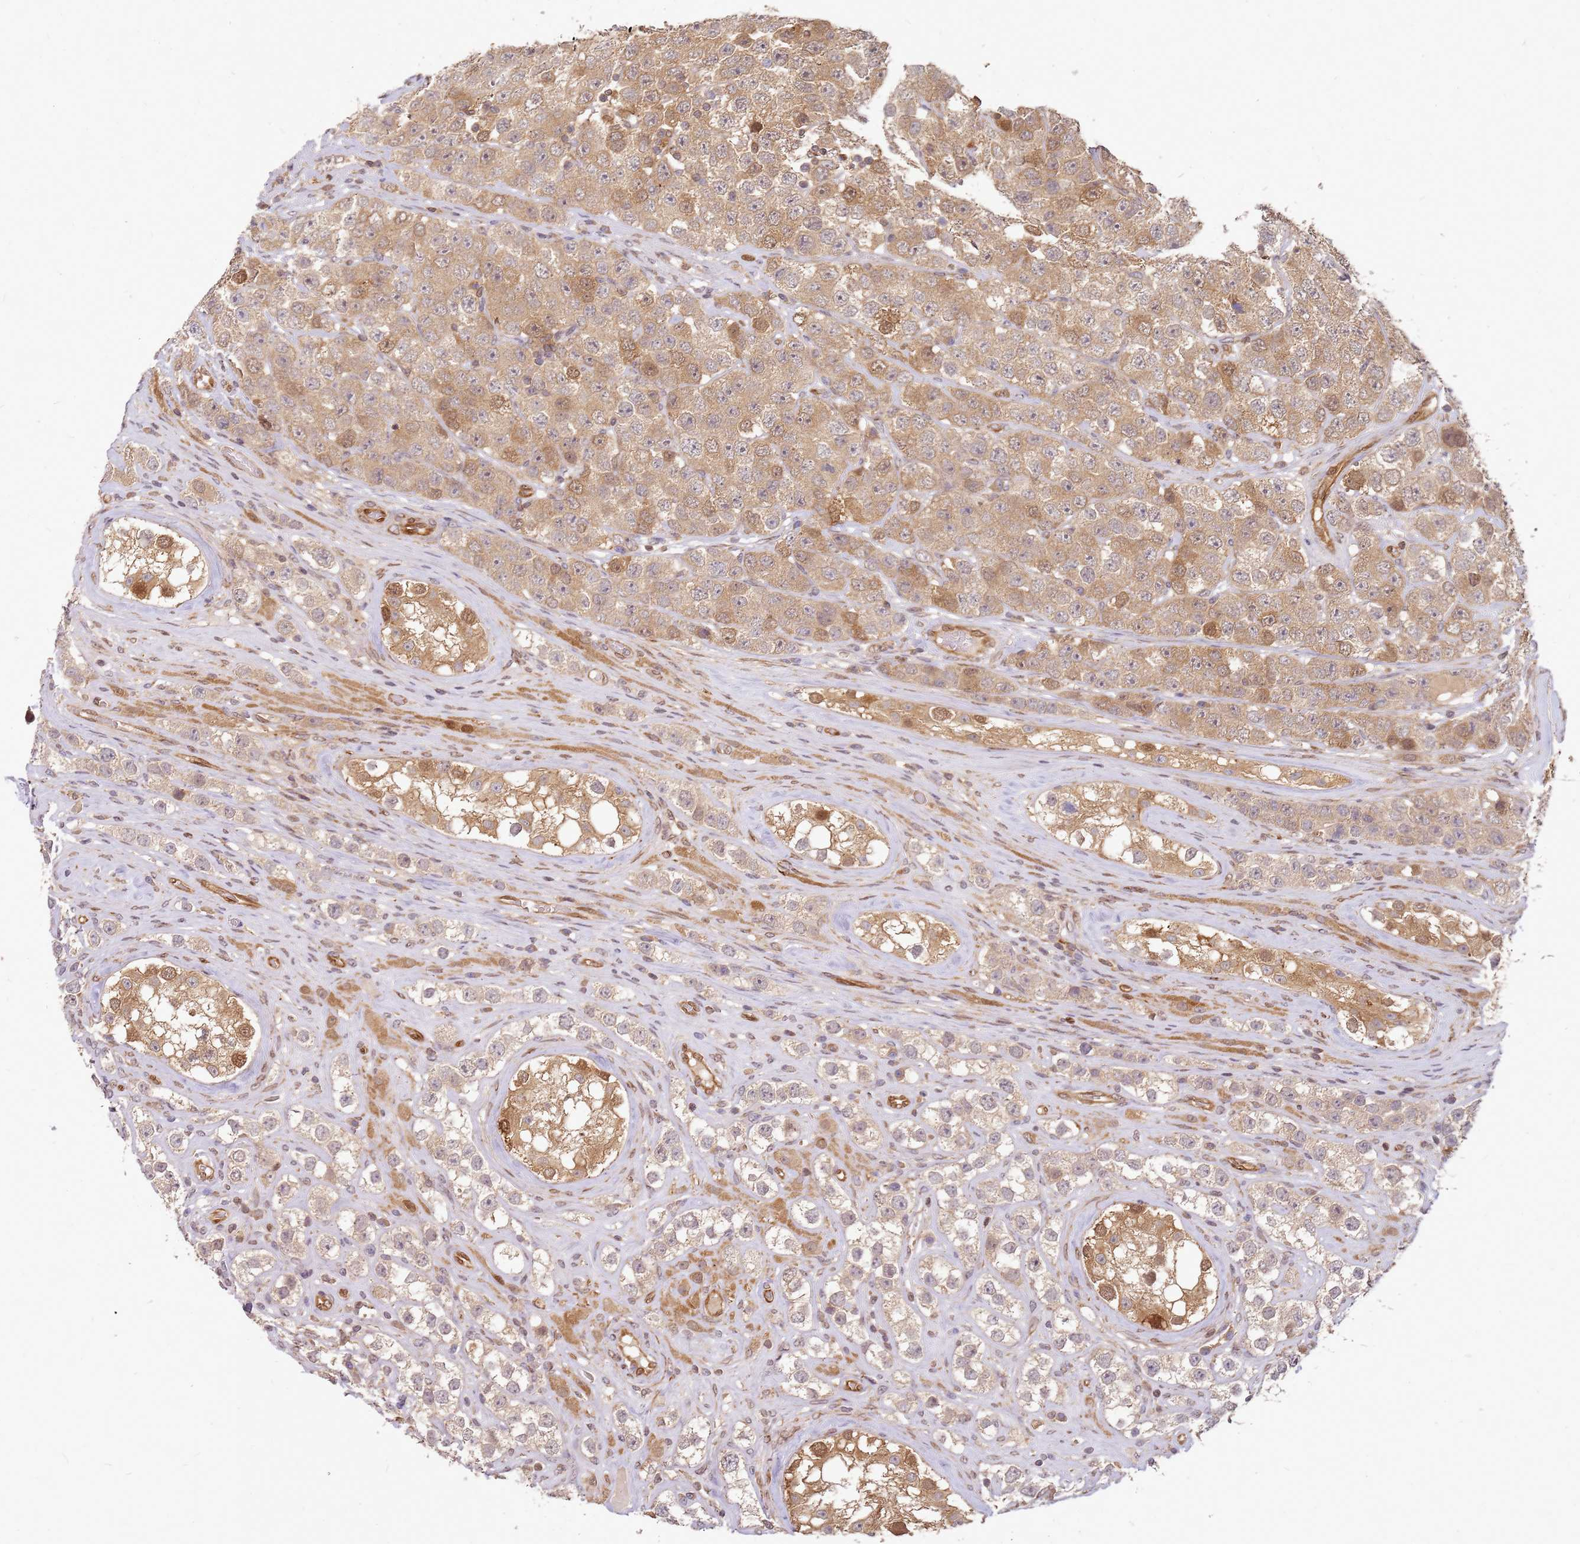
{"staining": {"intensity": "moderate", "quantity": ">75%", "location": "cytoplasmic/membranous,nuclear"}, "tissue": "testis cancer", "cell_type": "Tumor cells", "image_type": "cancer", "snomed": [{"axis": "morphology", "description": "Seminoma, NOS"}, {"axis": "topography", "description": "Testis"}], "caption": "Protein analysis of testis seminoma tissue reveals moderate cytoplasmic/membranous and nuclear staining in about >75% of tumor cells. The protein of interest is stained brown, and the nuclei are stained in blue (DAB IHC with brightfield microscopy, high magnification).", "gene": "NUDT14", "patient": {"sex": "male", "age": 28}}